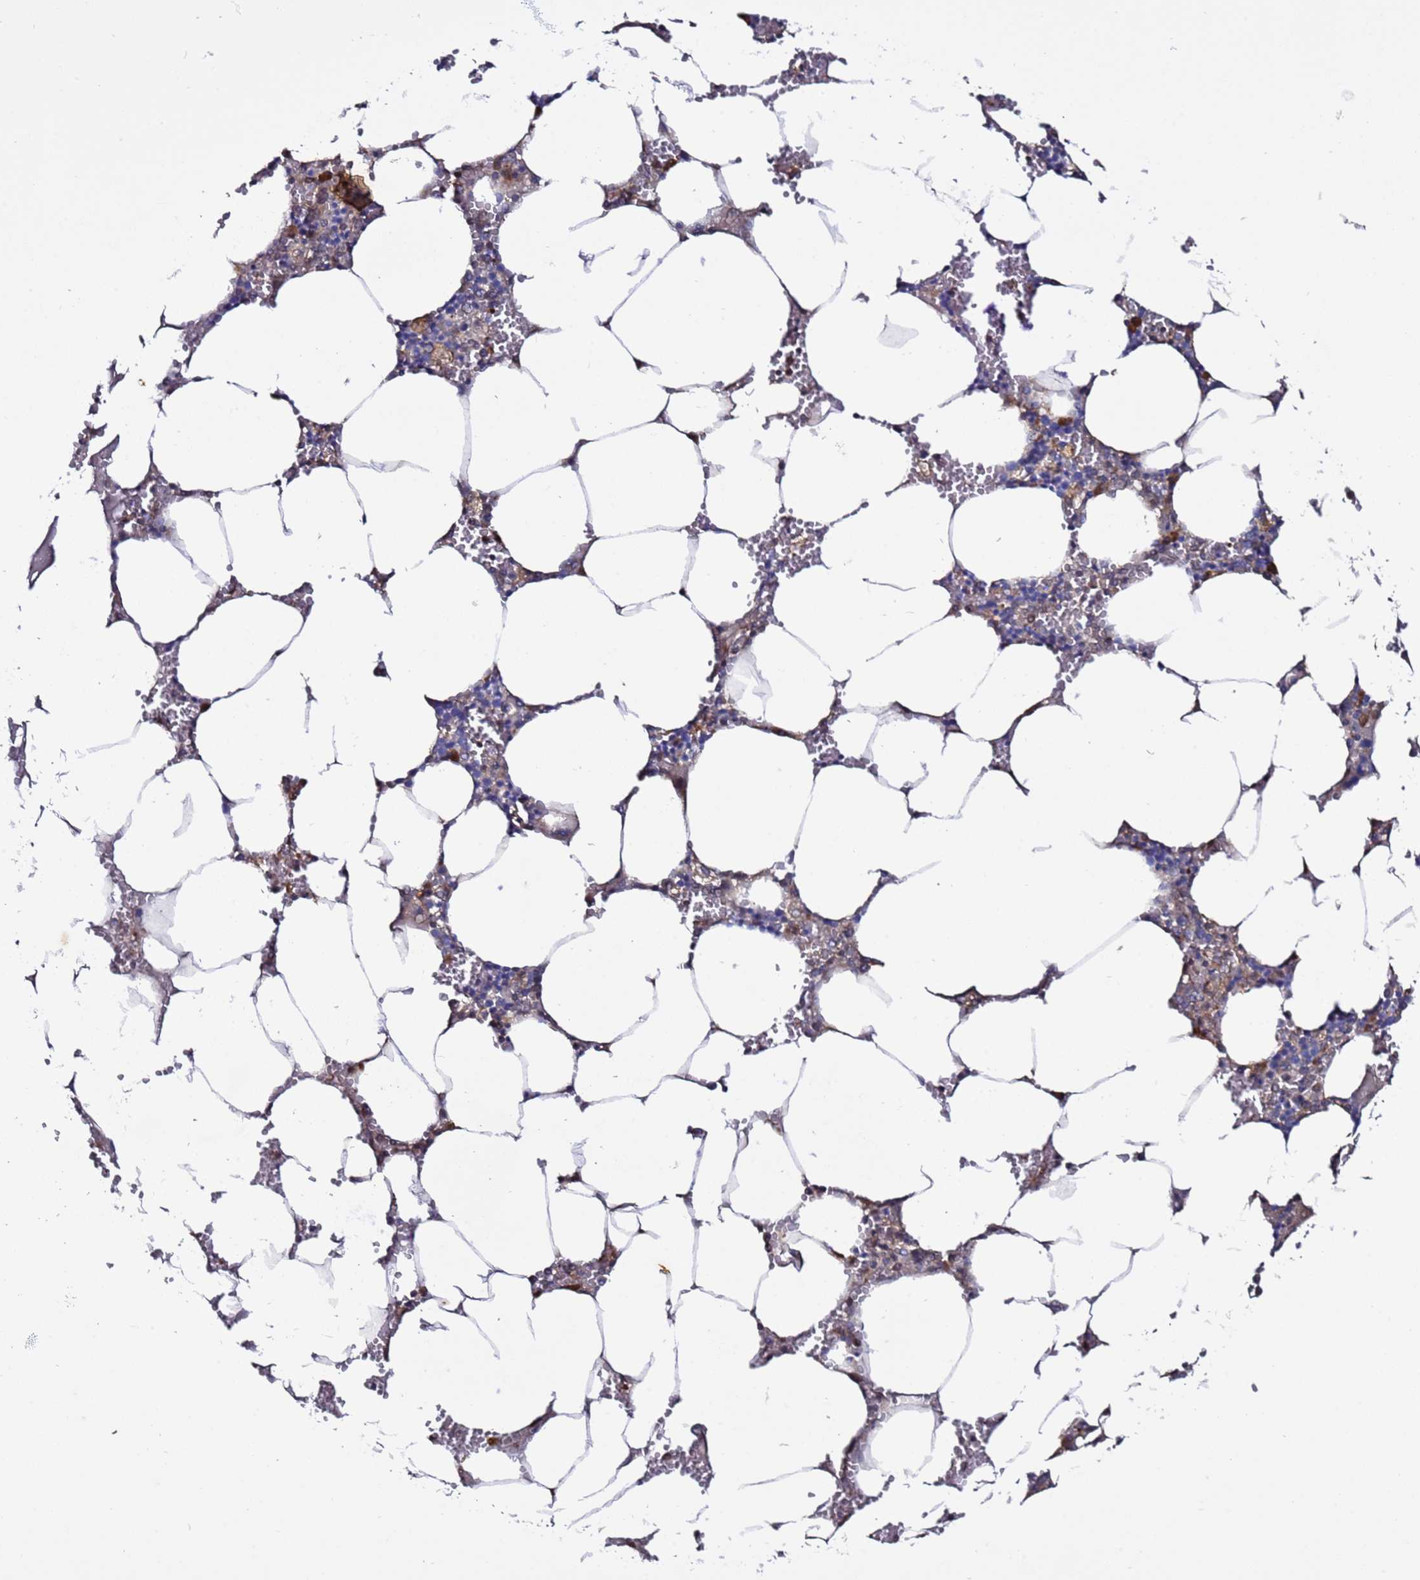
{"staining": {"intensity": "negative", "quantity": "none", "location": "none"}, "tissue": "bone marrow", "cell_type": "Hematopoietic cells", "image_type": "normal", "snomed": [{"axis": "morphology", "description": "Normal tissue, NOS"}, {"axis": "topography", "description": "Bone marrow"}], "caption": "High power microscopy micrograph of an IHC photomicrograph of benign bone marrow, revealing no significant positivity in hematopoietic cells. (DAB immunohistochemistry, high magnification).", "gene": "TMEM176B", "patient": {"sex": "male", "age": 70}}